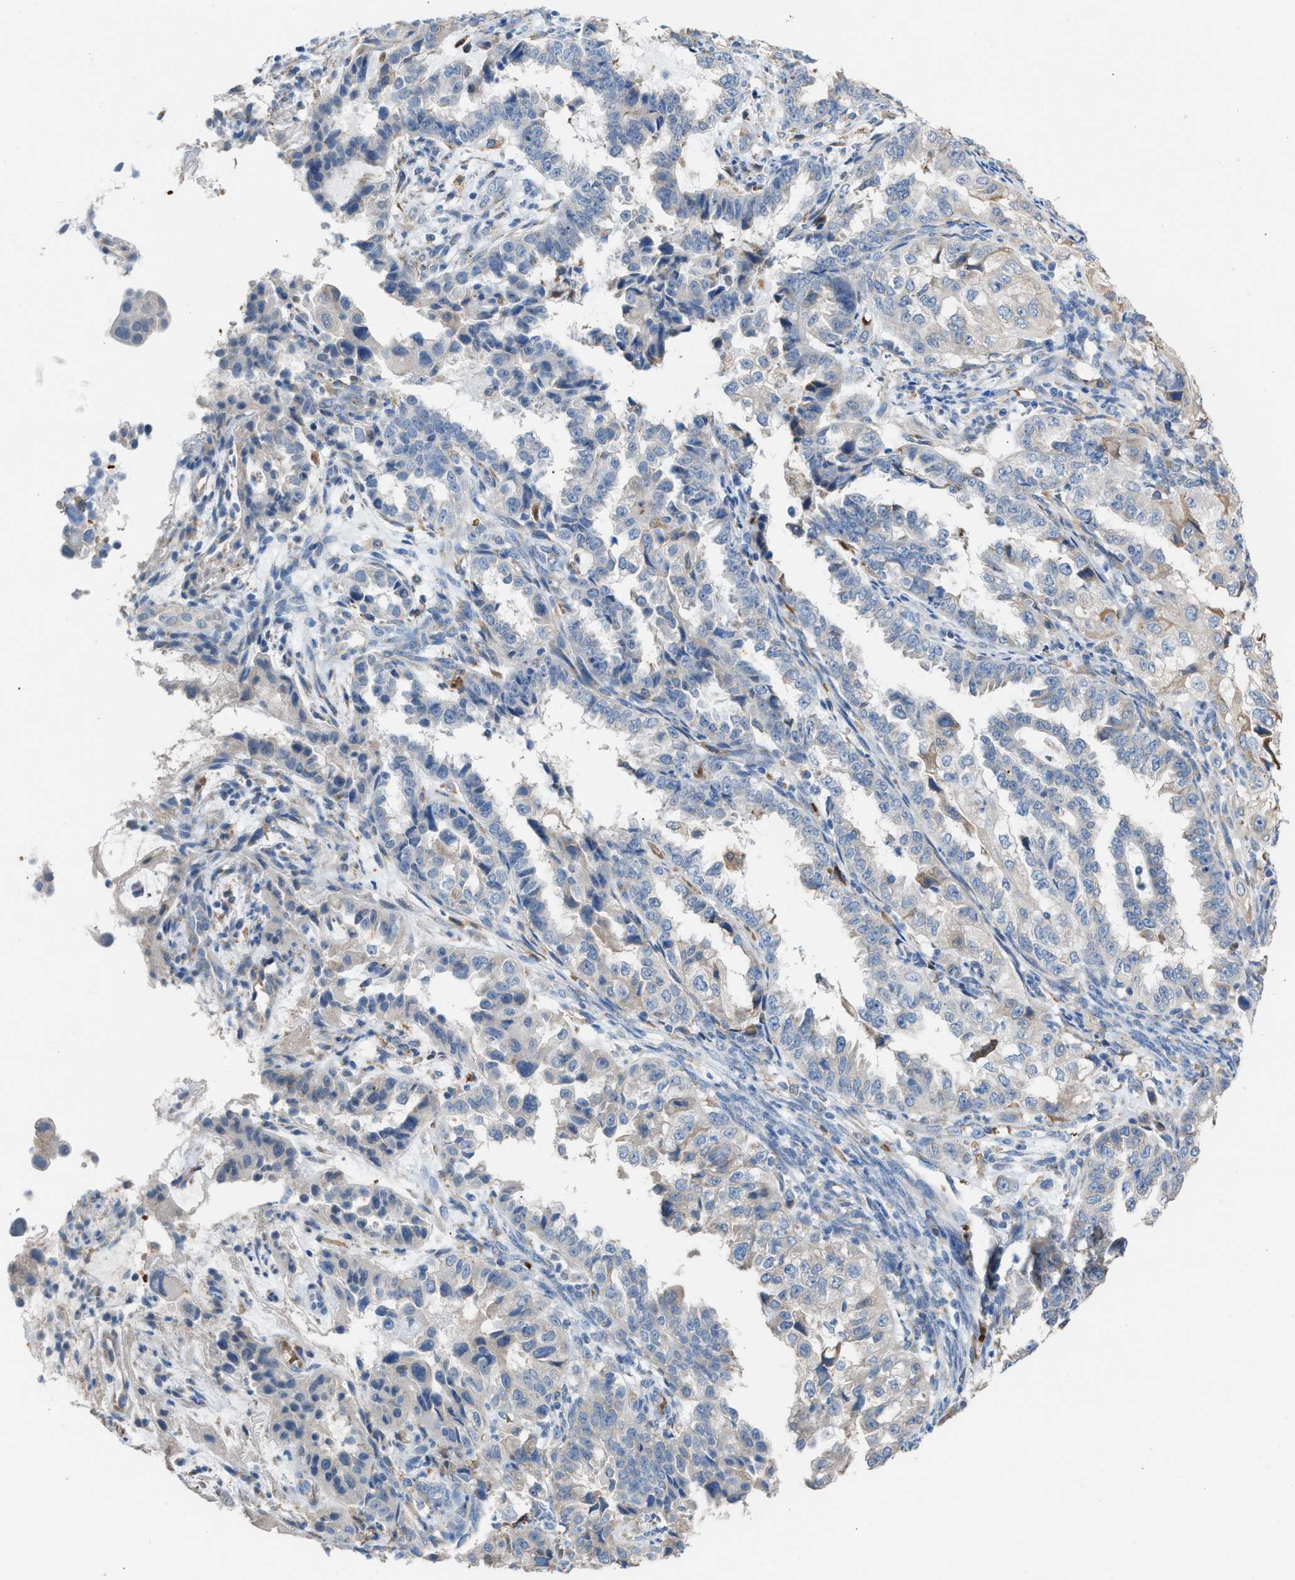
{"staining": {"intensity": "negative", "quantity": "none", "location": "none"}, "tissue": "endometrial cancer", "cell_type": "Tumor cells", "image_type": "cancer", "snomed": [{"axis": "morphology", "description": "Adenocarcinoma, NOS"}, {"axis": "topography", "description": "Endometrium"}], "caption": "A micrograph of endometrial cancer stained for a protein displays no brown staining in tumor cells.", "gene": "CA3", "patient": {"sex": "female", "age": 85}}